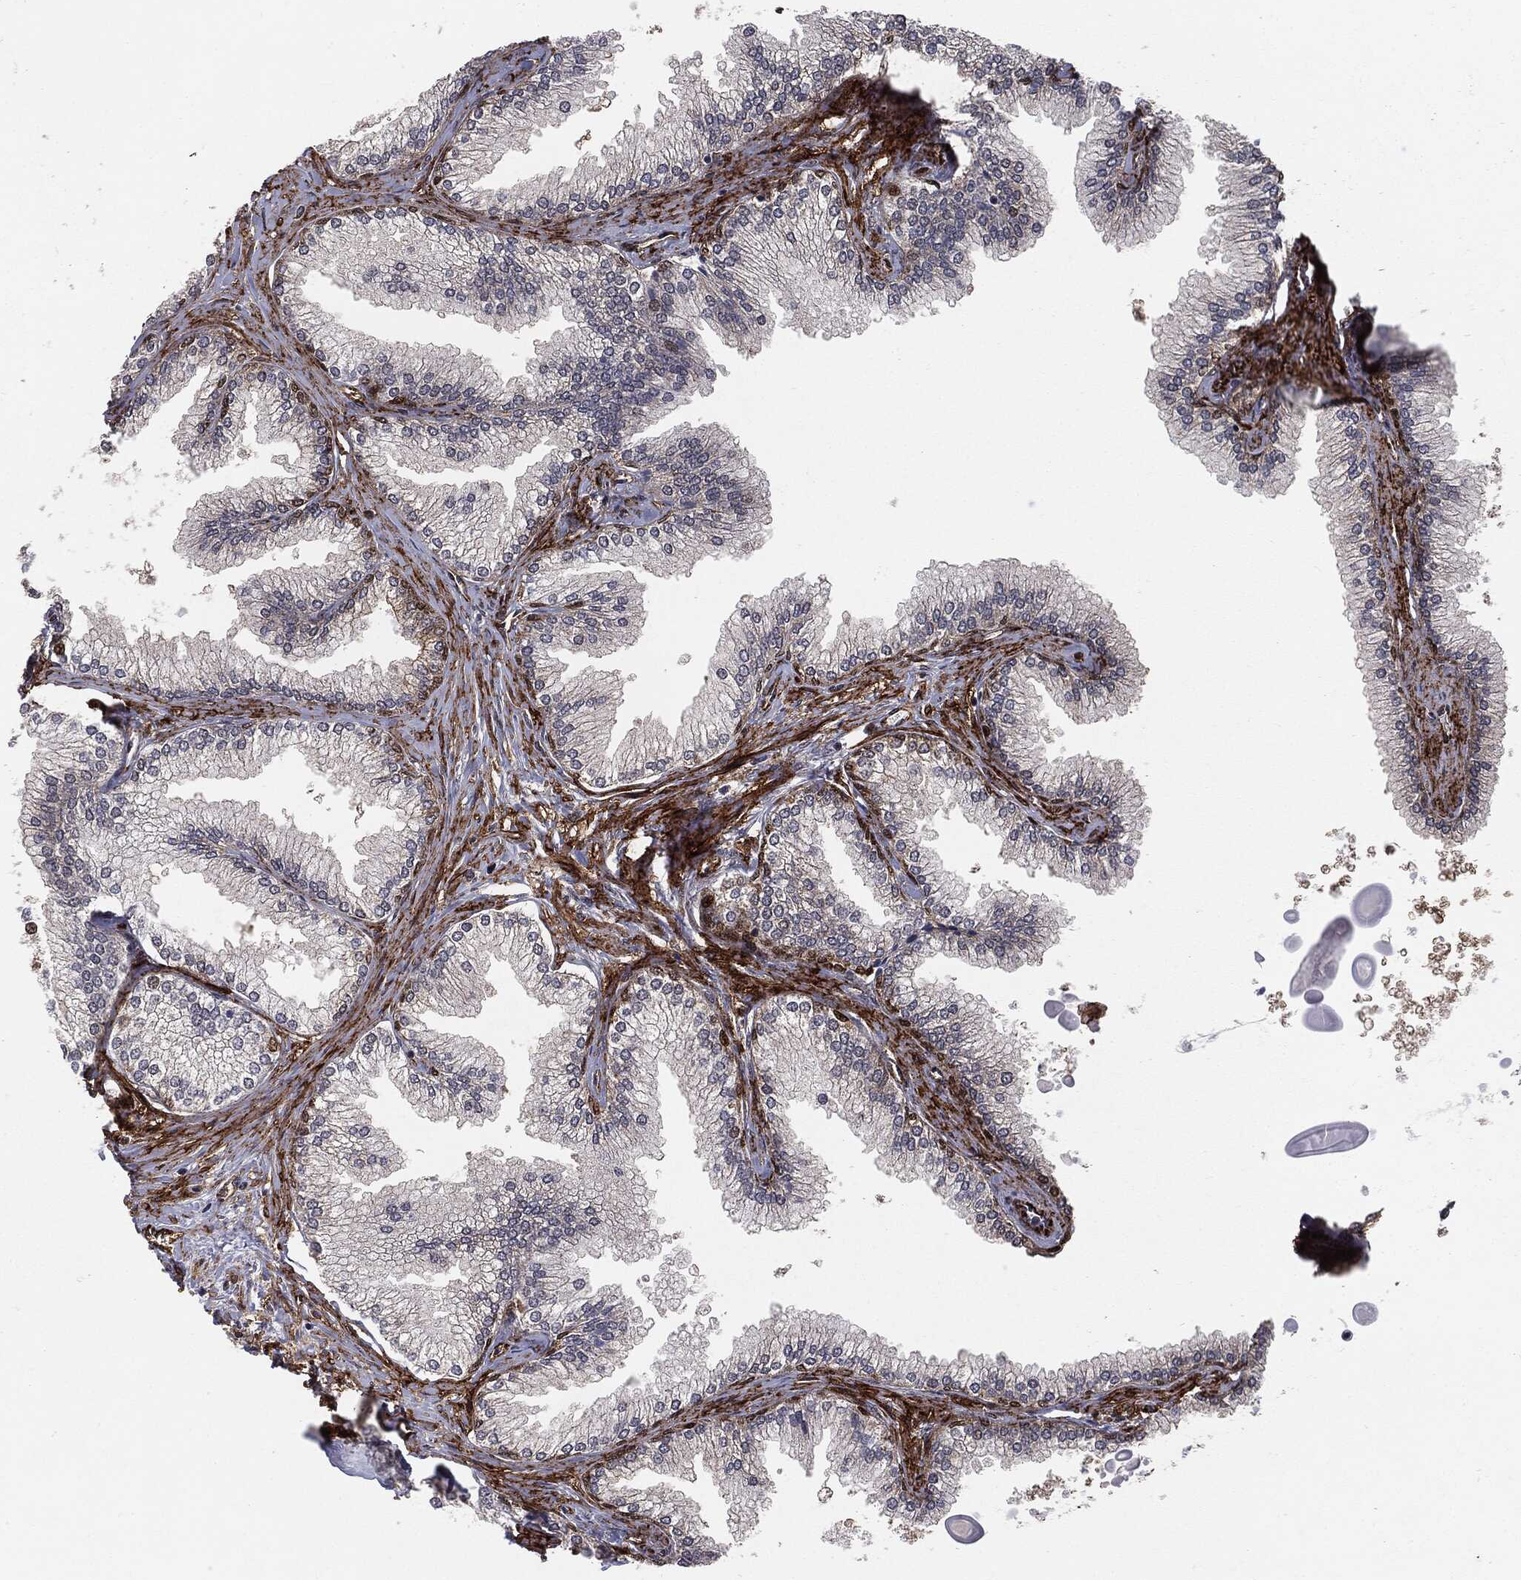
{"staining": {"intensity": "weak", "quantity": "25%-75%", "location": "cytoplasmic/membranous"}, "tissue": "prostate", "cell_type": "Glandular cells", "image_type": "normal", "snomed": [{"axis": "morphology", "description": "Normal tissue, NOS"}, {"axis": "topography", "description": "Prostate"}], "caption": "IHC (DAB (3,3'-diaminobenzidine)) staining of benign prostate displays weak cytoplasmic/membranous protein expression in approximately 25%-75% of glandular cells.", "gene": "PTEN", "patient": {"sex": "male", "age": 72}}